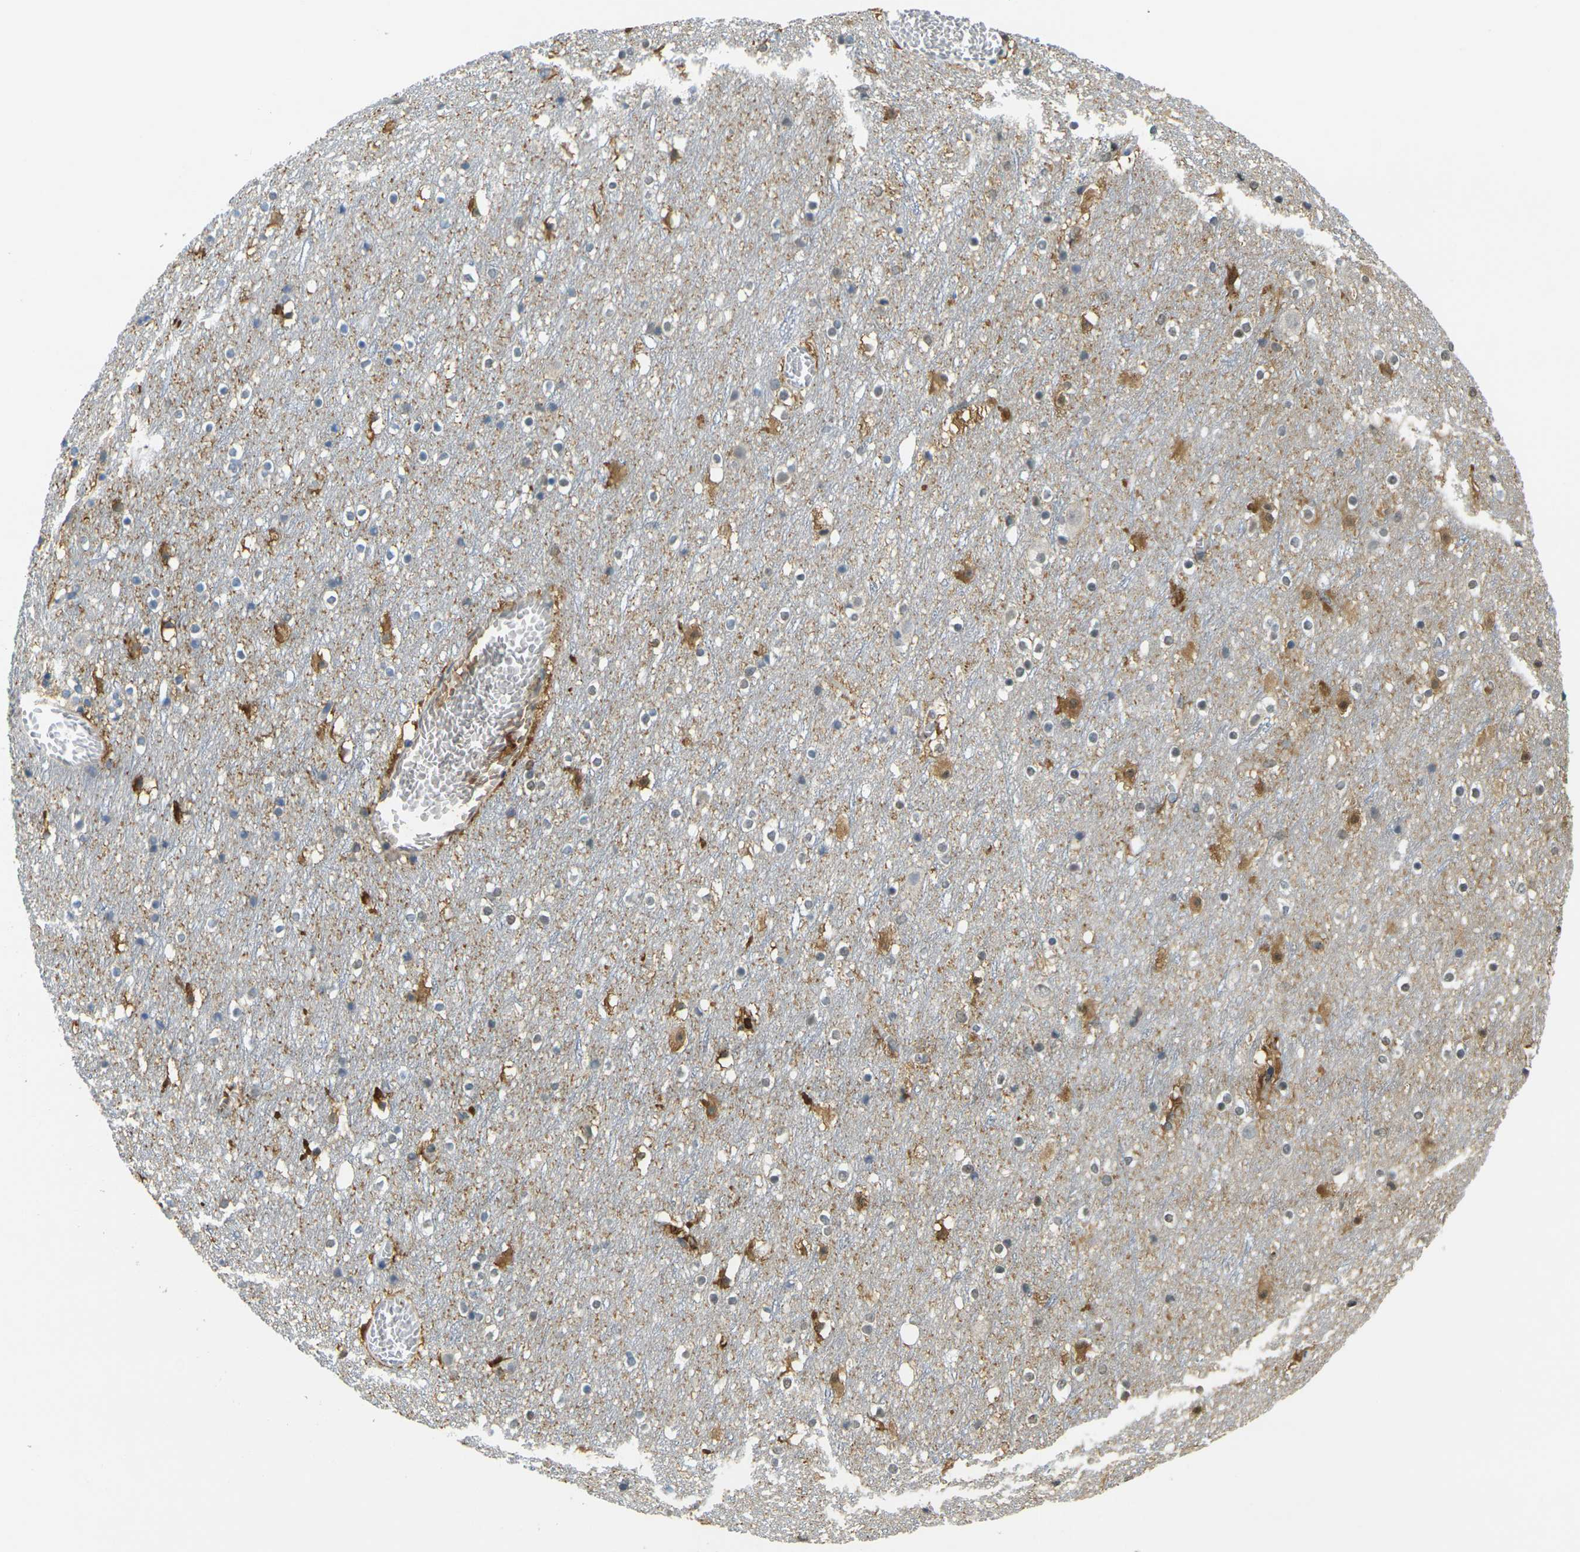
{"staining": {"intensity": "negative", "quantity": "none", "location": "none"}, "tissue": "cerebral cortex", "cell_type": "Endothelial cells", "image_type": "normal", "snomed": [{"axis": "morphology", "description": "Normal tissue, NOS"}, {"axis": "topography", "description": "Cerebral cortex"}], "caption": "IHC of benign human cerebral cortex displays no expression in endothelial cells. (Stains: DAB (3,3'-diaminobenzidine) immunohistochemistry (IHC) with hematoxylin counter stain, Microscopy: brightfield microscopy at high magnification).", "gene": "PLCD1", "patient": {"sex": "male", "age": 45}}